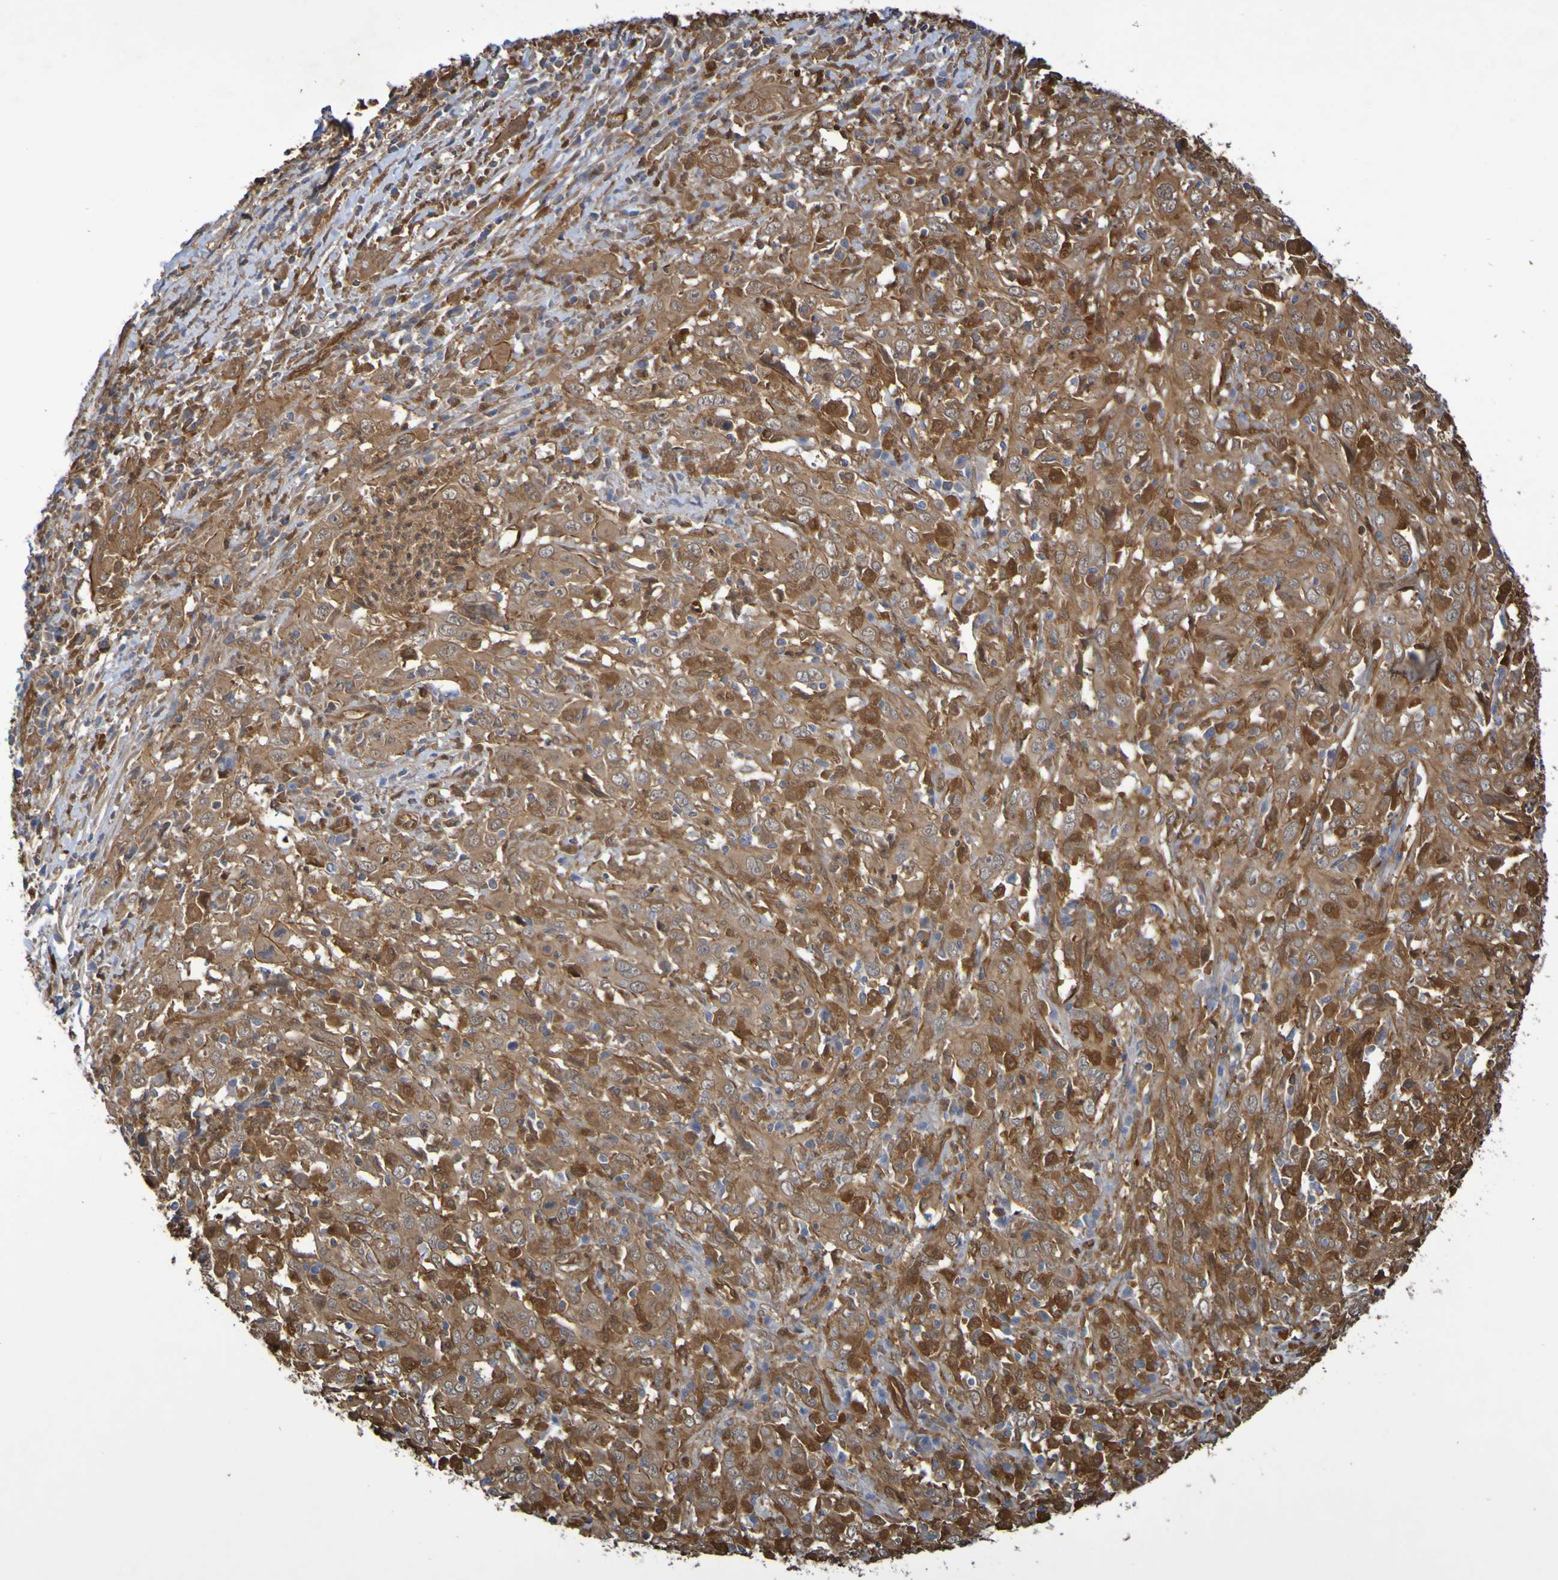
{"staining": {"intensity": "strong", "quantity": ">75%", "location": "cytoplasmic/membranous"}, "tissue": "cervical cancer", "cell_type": "Tumor cells", "image_type": "cancer", "snomed": [{"axis": "morphology", "description": "Squamous cell carcinoma, NOS"}, {"axis": "topography", "description": "Cervix"}], "caption": "Immunohistochemical staining of human cervical squamous cell carcinoma displays strong cytoplasmic/membranous protein positivity in about >75% of tumor cells.", "gene": "SERPINB6", "patient": {"sex": "female", "age": 46}}